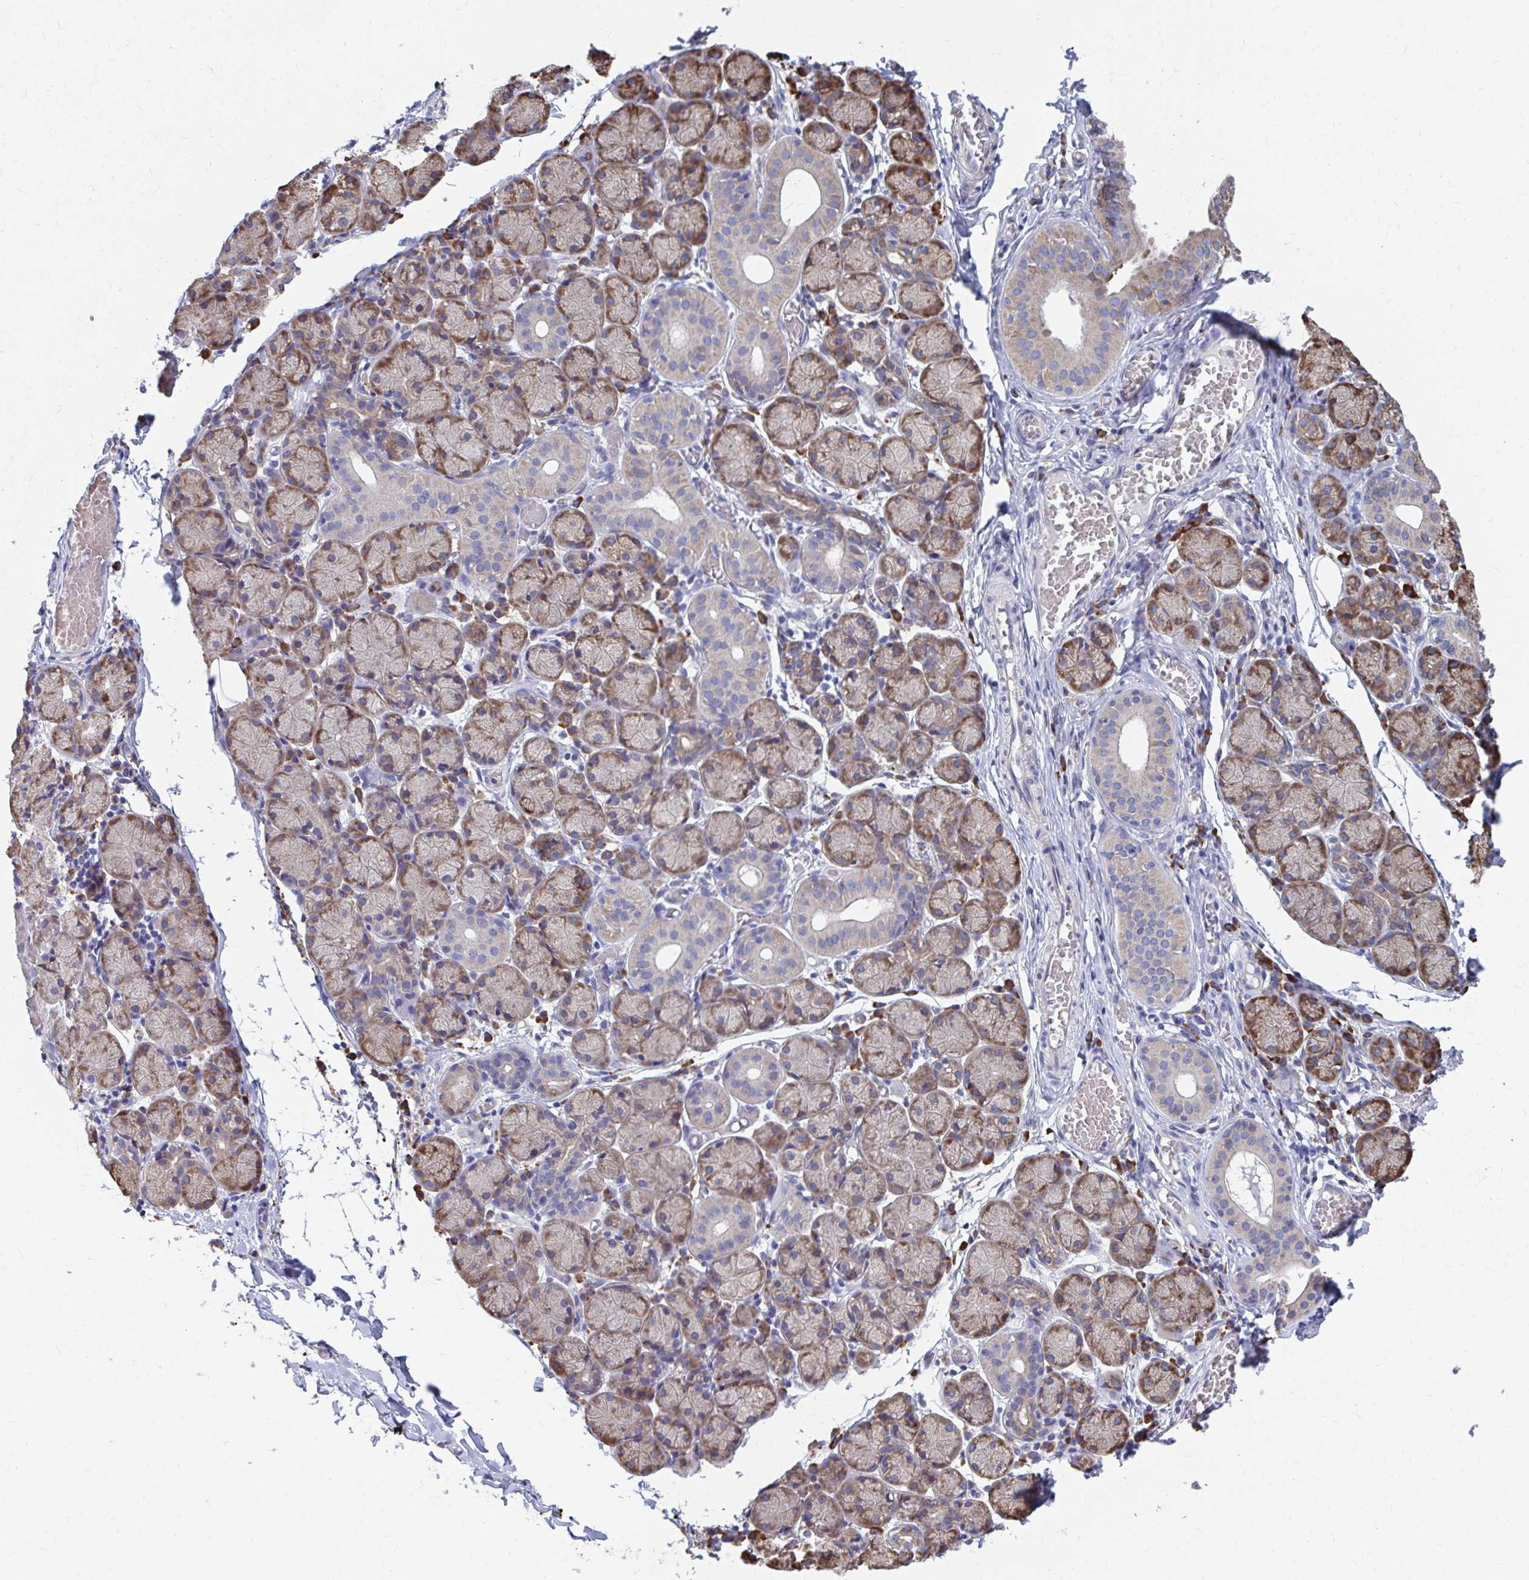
{"staining": {"intensity": "moderate", "quantity": ">75%", "location": "cytoplasmic/membranous"}, "tissue": "salivary gland", "cell_type": "Glandular cells", "image_type": "normal", "snomed": [{"axis": "morphology", "description": "Normal tissue, NOS"}, {"axis": "topography", "description": "Salivary gland"}], "caption": "A micrograph of salivary gland stained for a protein exhibits moderate cytoplasmic/membranous brown staining in glandular cells. (IHC, brightfield microscopy, high magnification).", "gene": "FKBP2", "patient": {"sex": "female", "age": 24}}